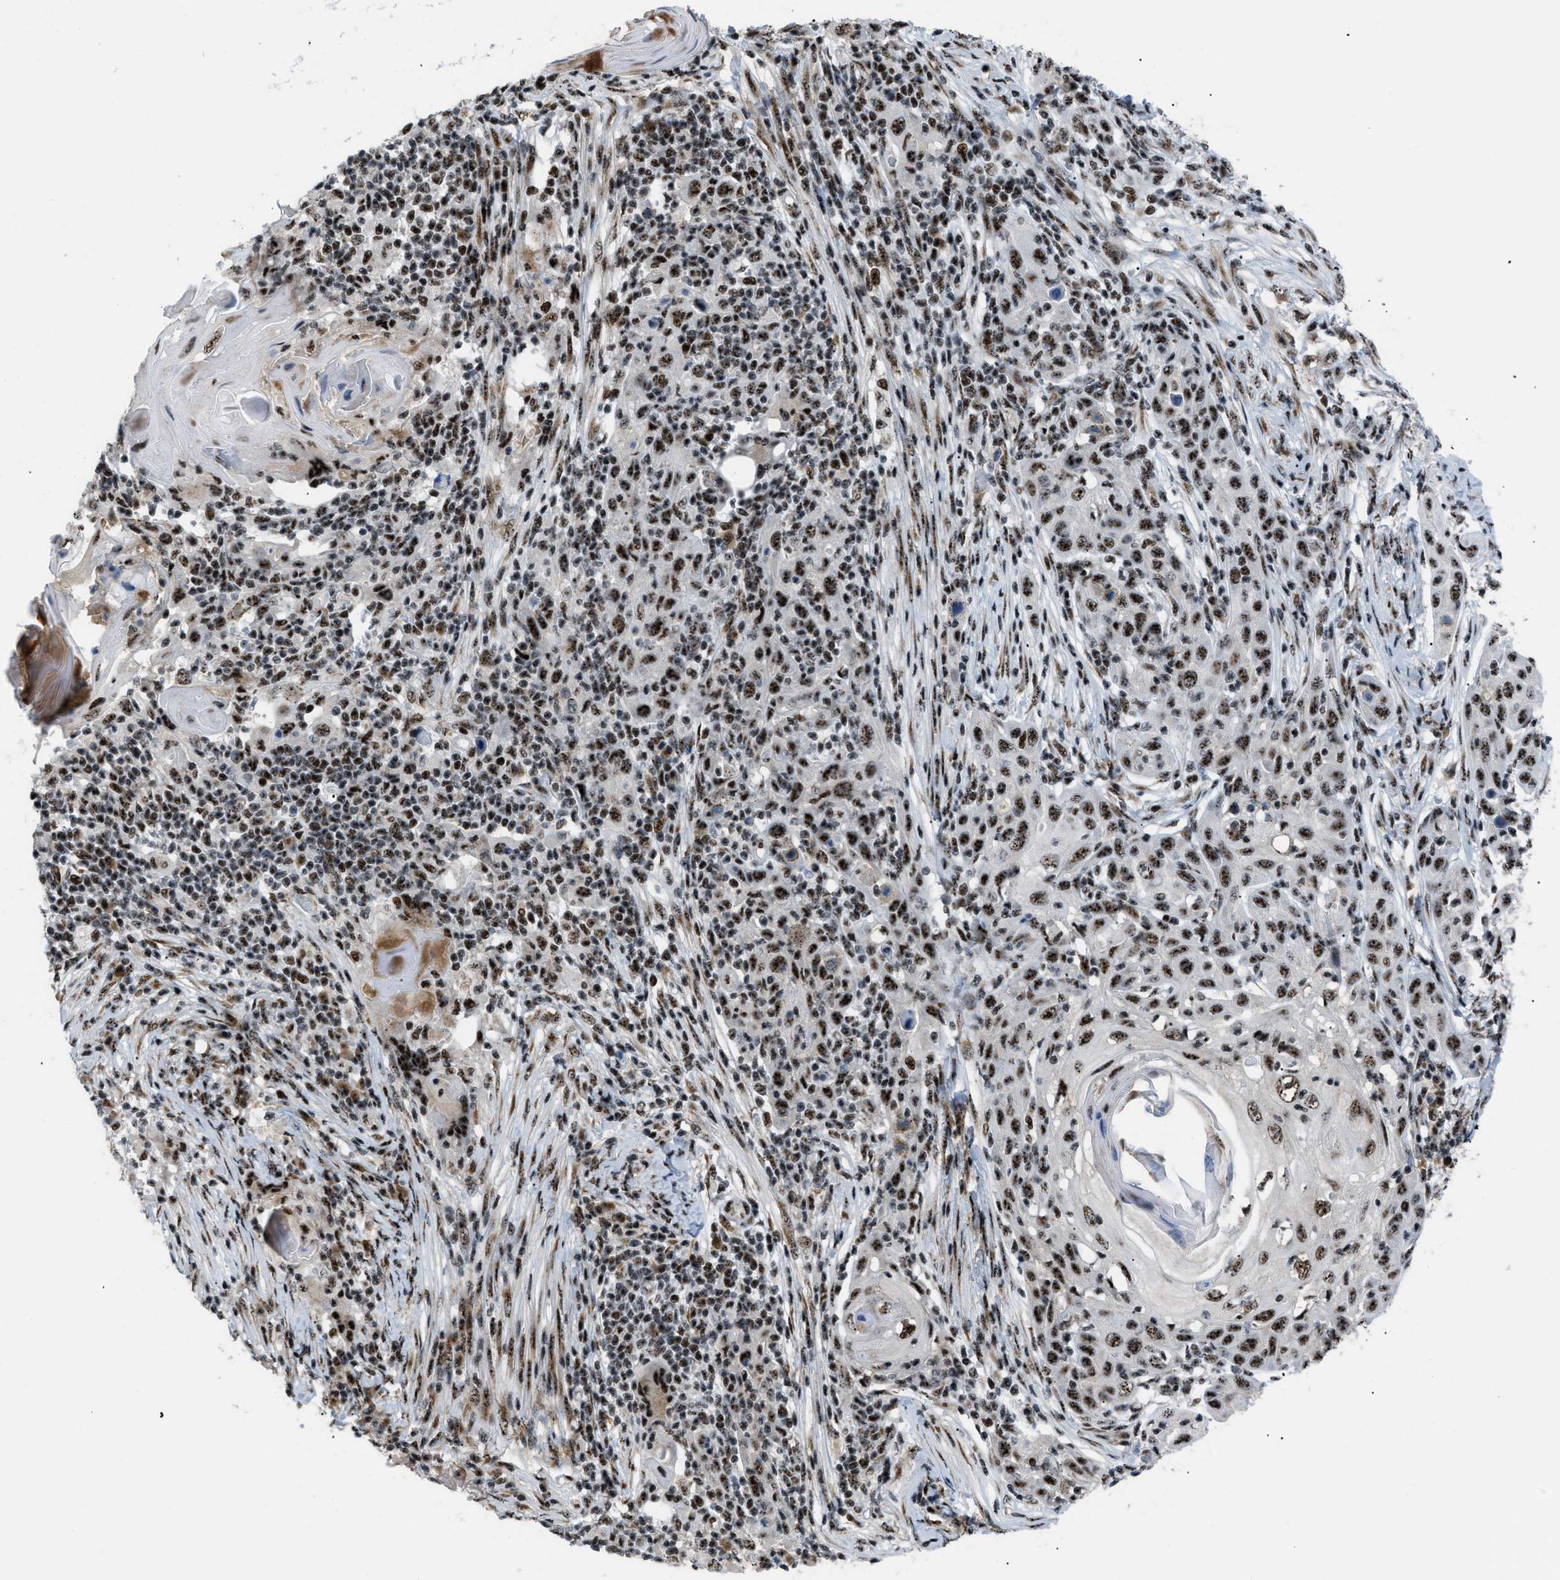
{"staining": {"intensity": "strong", "quantity": ">75%", "location": "nuclear"}, "tissue": "skin cancer", "cell_type": "Tumor cells", "image_type": "cancer", "snomed": [{"axis": "morphology", "description": "Squamous cell carcinoma, NOS"}, {"axis": "topography", "description": "Skin"}], "caption": "IHC (DAB) staining of skin cancer exhibits strong nuclear protein staining in about >75% of tumor cells.", "gene": "CDR2", "patient": {"sex": "female", "age": 88}}